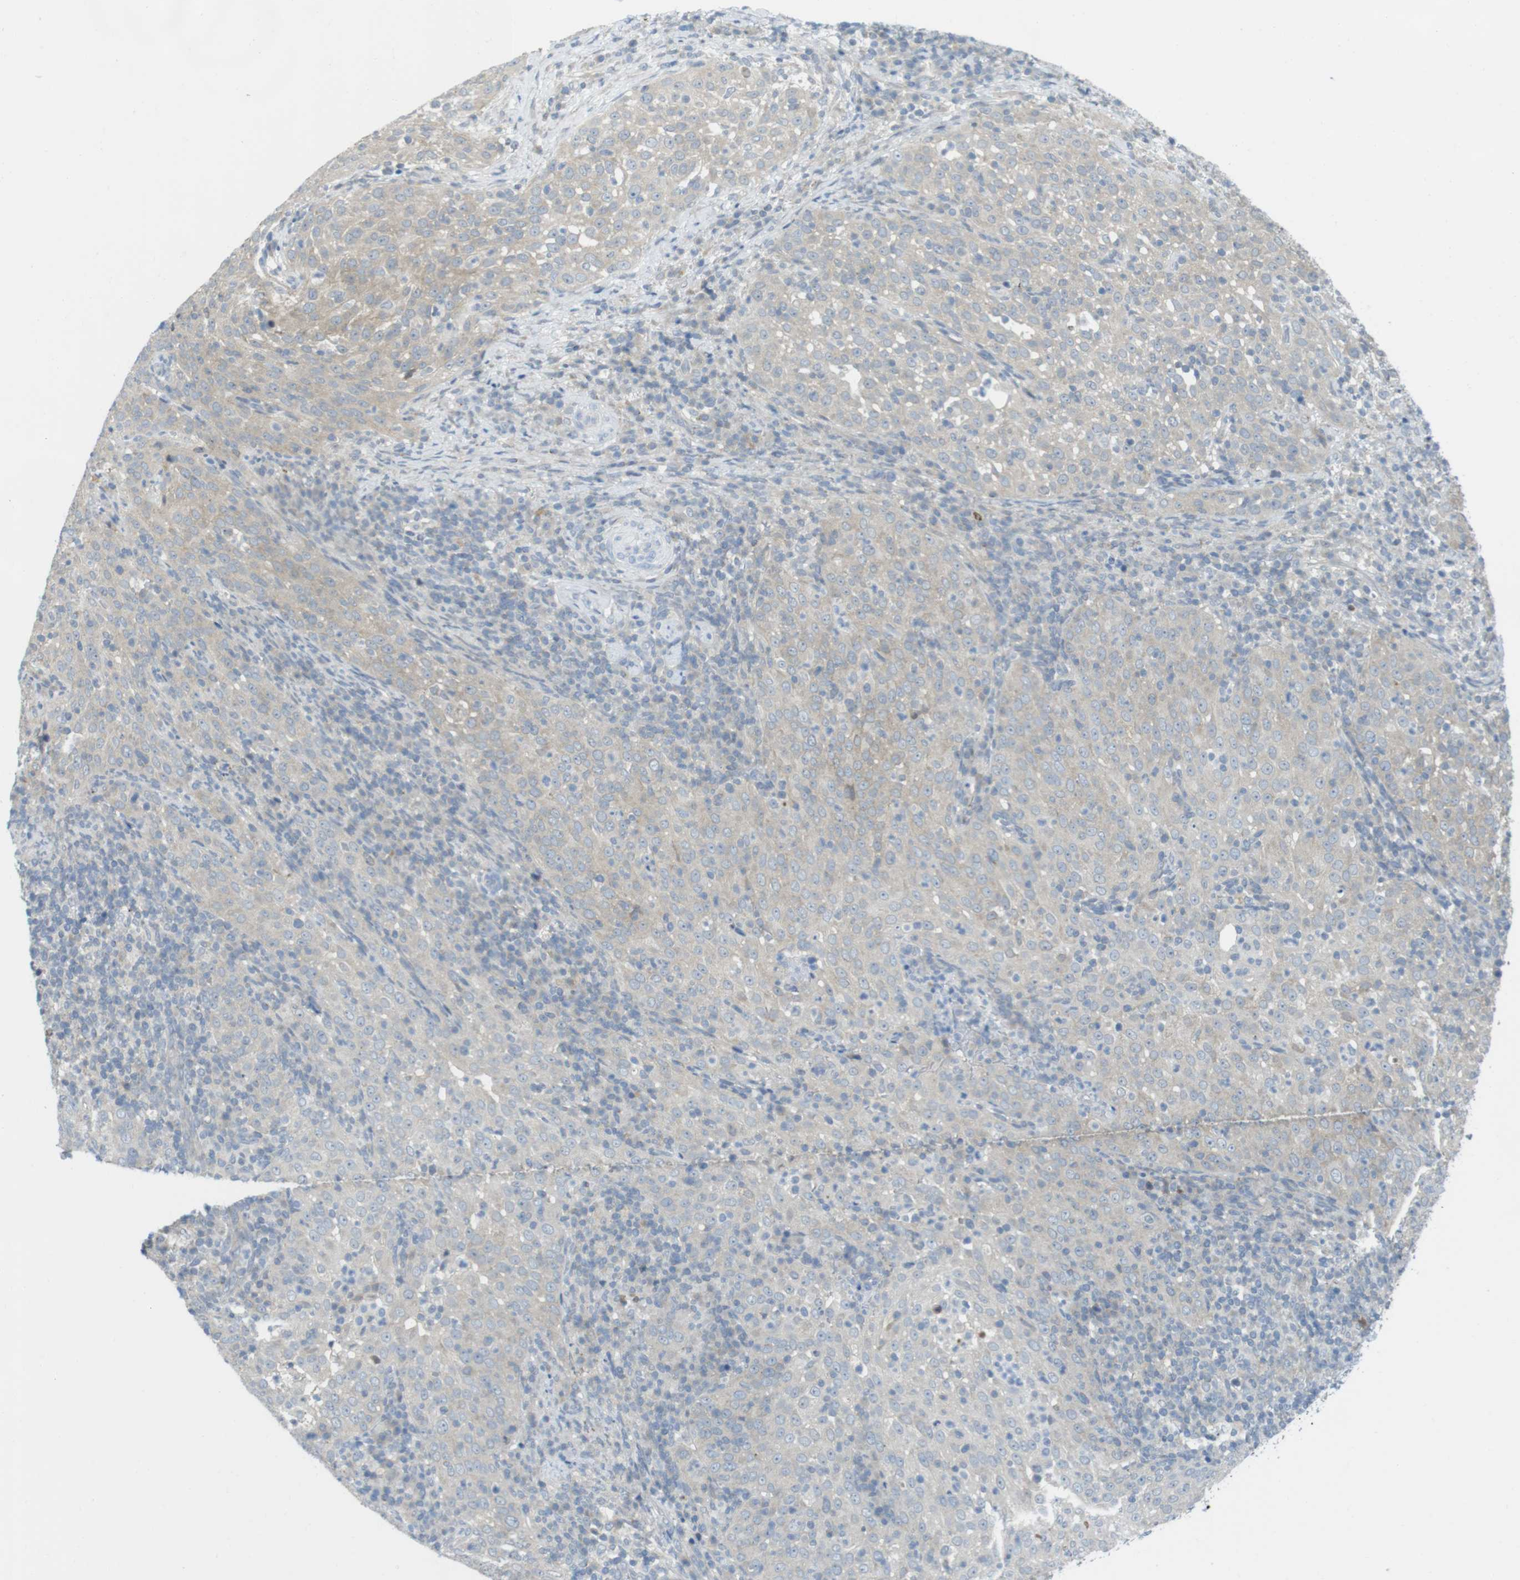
{"staining": {"intensity": "moderate", "quantity": "<25%", "location": "cytoplasmic/membranous"}, "tissue": "cervical cancer", "cell_type": "Tumor cells", "image_type": "cancer", "snomed": [{"axis": "morphology", "description": "Squamous cell carcinoma, NOS"}, {"axis": "topography", "description": "Cervix"}], "caption": "This histopathology image exhibits immunohistochemistry (IHC) staining of squamous cell carcinoma (cervical), with low moderate cytoplasmic/membranous staining in approximately <25% of tumor cells.", "gene": "CASP2", "patient": {"sex": "female", "age": 51}}